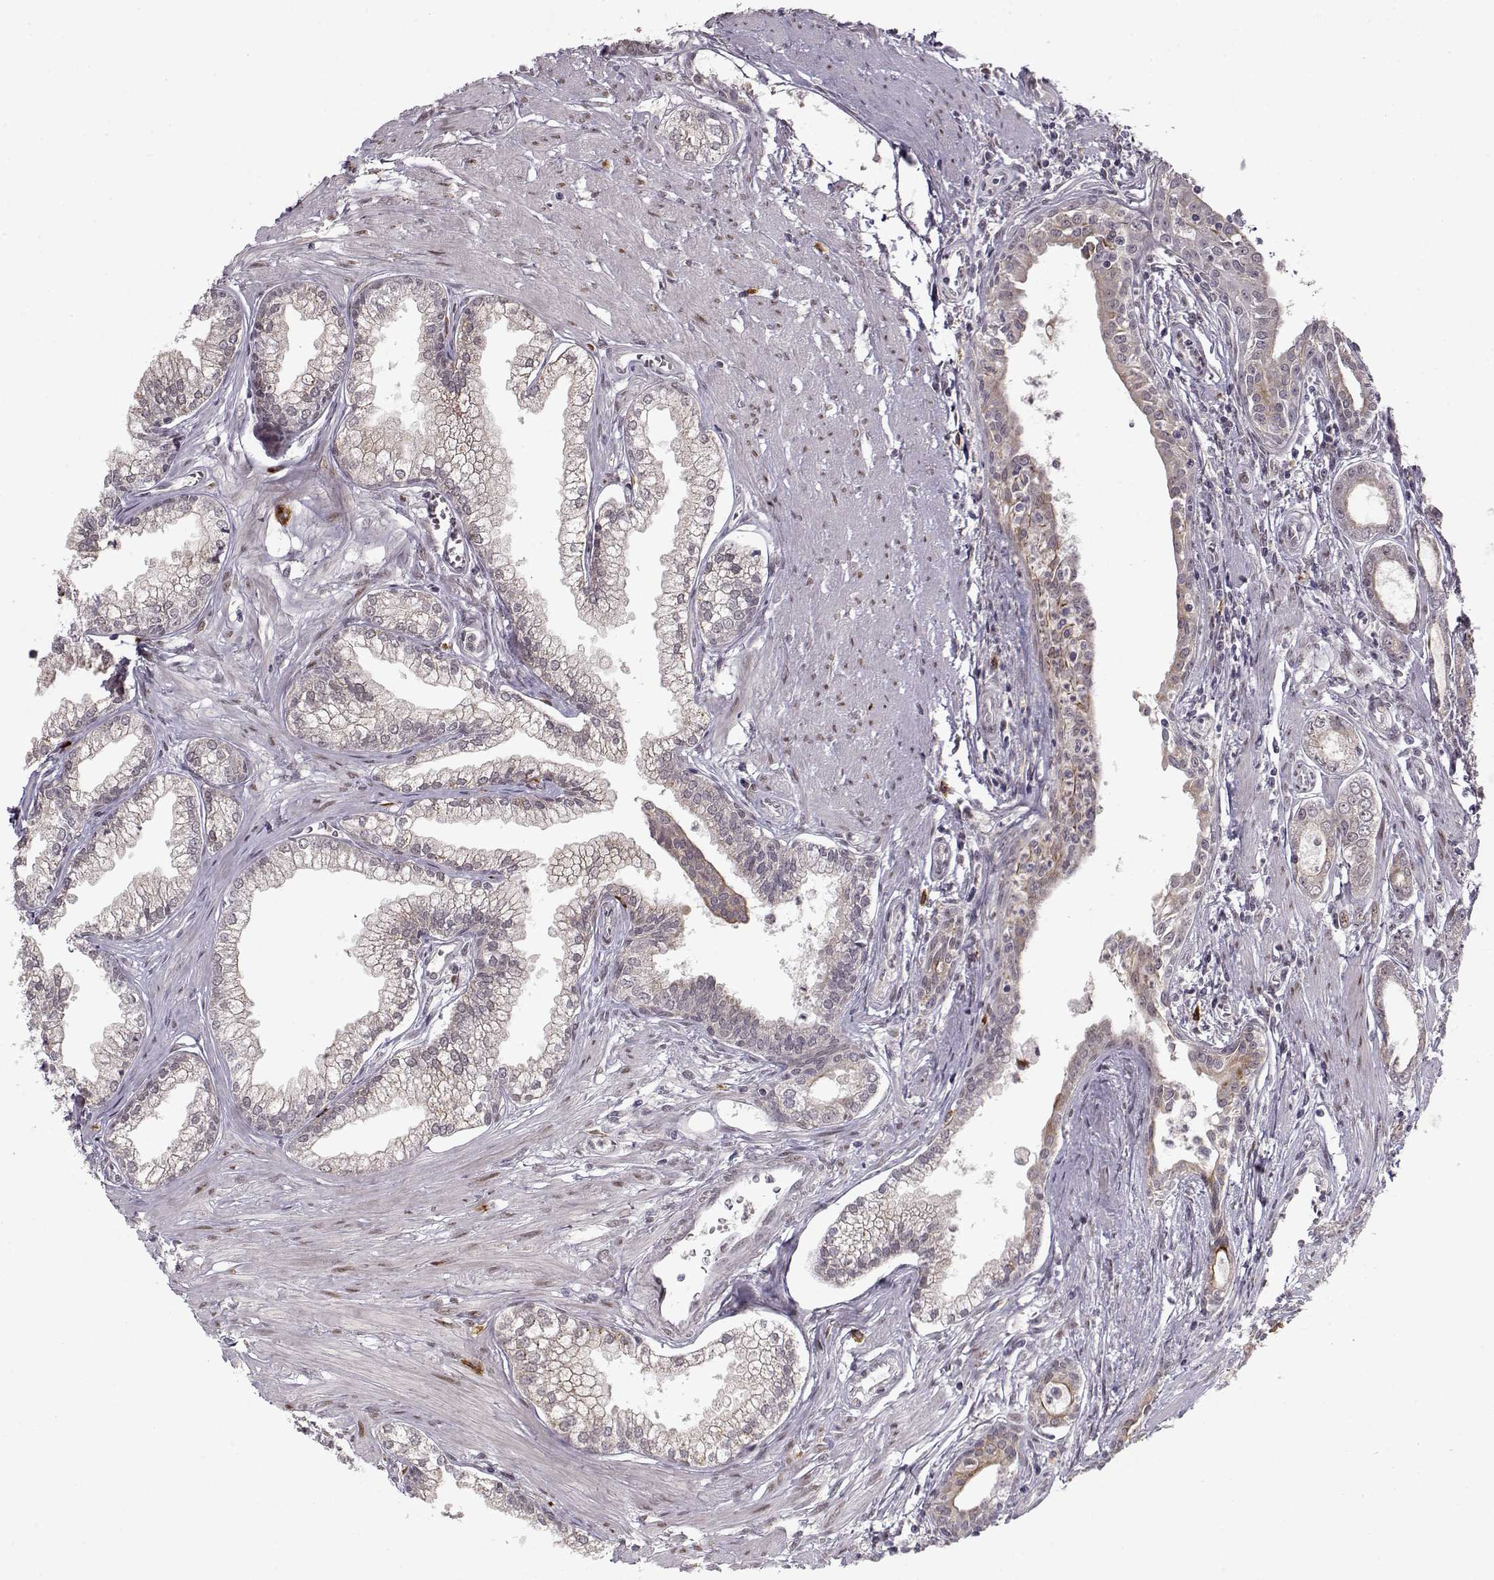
{"staining": {"intensity": "moderate", "quantity": "<25%", "location": "cytoplasmic/membranous"}, "tissue": "prostate cancer", "cell_type": "Tumor cells", "image_type": "cancer", "snomed": [{"axis": "morphology", "description": "Adenocarcinoma, NOS"}, {"axis": "topography", "description": "Prostate"}], "caption": "Protein expression analysis of human prostate cancer (adenocarcinoma) reveals moderate cytoplasmic/membranous staining in about <25% of tumor cells. The protein is shown in brown color, while the nuclei are stained blue.", "gene": "DENND4B", "patient": {"sex": "male", "age": 71}}